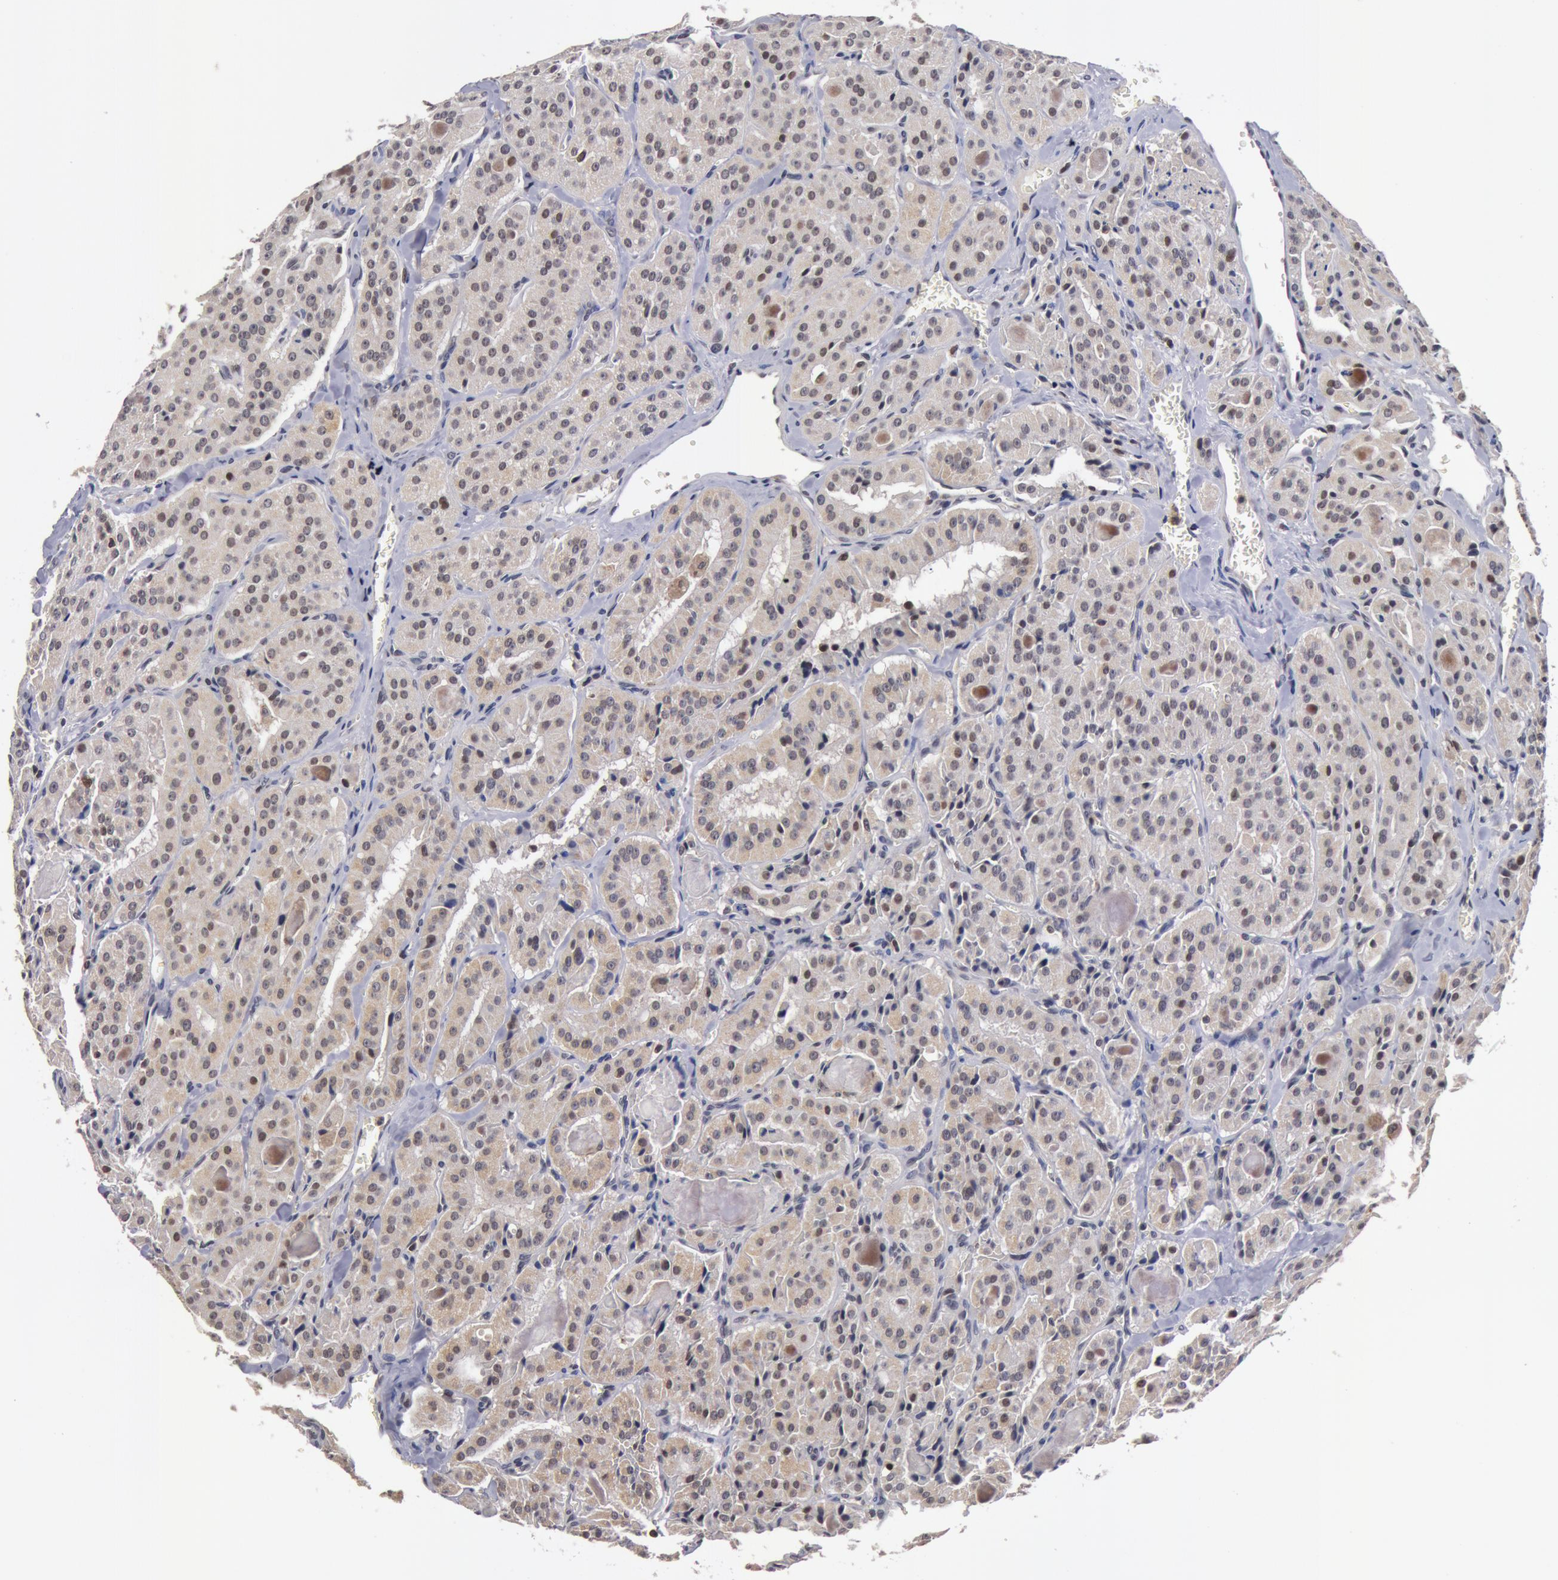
{"staining": {"intensity": "weak", "quantity": "<25%", "location": "nuclear"}, "tissue": "thyroid cancer", "cell_type": "Tumor cells", "image_type": "cancer", "snomed": [{"axis": "morphology", "description": "Carcinoma, NOS"}, {"axis": "topography", "description": "Thyroid gland"}], "caption": "The immunohistochemistry (IHC) photomicrograph has no significant expression in tumor cells of thyroid cancer (carcinoma) tissue.", "gene": "ZNF350", "patient": {"sex": "male", "age": 76}}